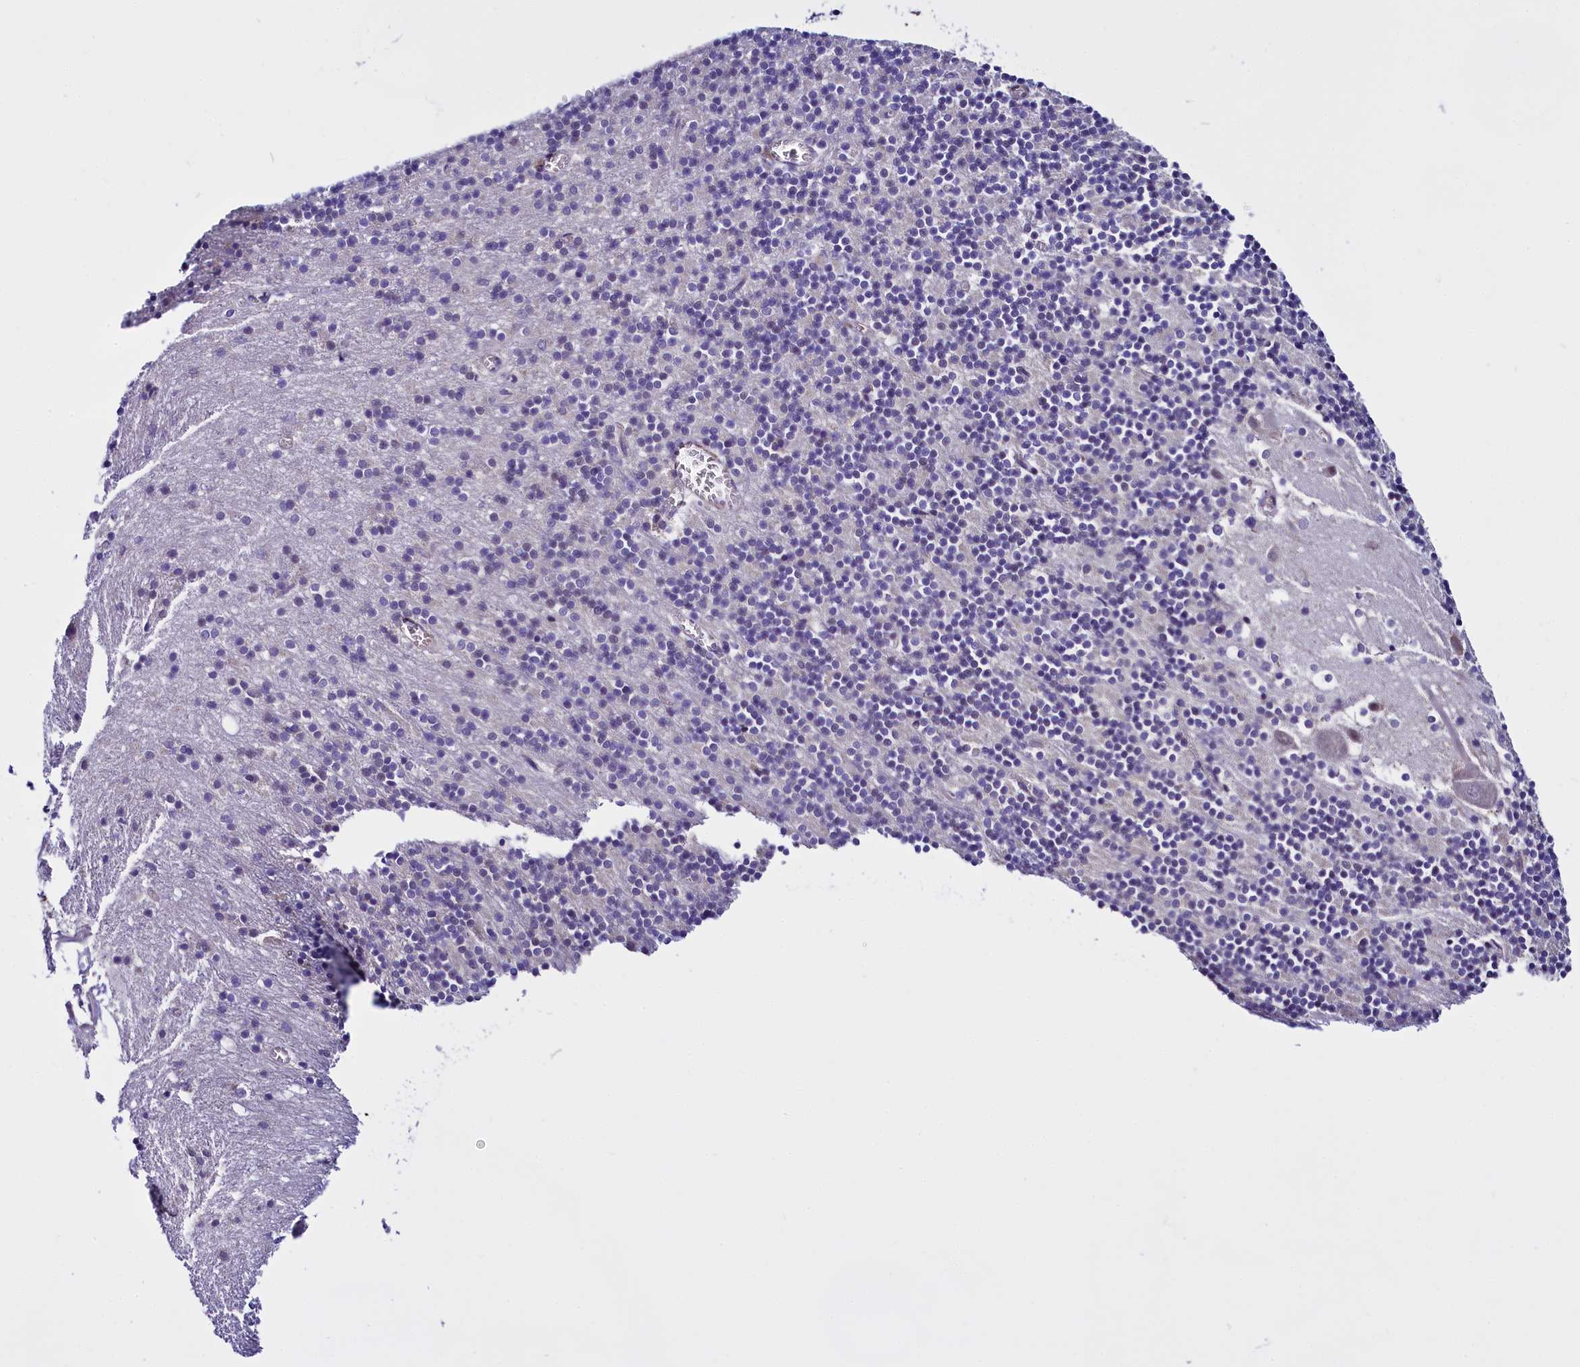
{"staining": {"intensity": "negative", "quantity": "none", "location": "none"}, "tissue": "cerebellum", "cell_type": "Cells in granular layer", "image_type": "normal", "snomed": [{"axis": "morphology", "description": "Normal tissue, NOS"}, {"axis": "topography", "description": "Cerebellum"}], "caption": "Photomicrograph shows no protein staining in cells in granular layer of unremarkable cerebellum.", "gene": "UACA", "patient": {"sex": "male", "age": 54}}